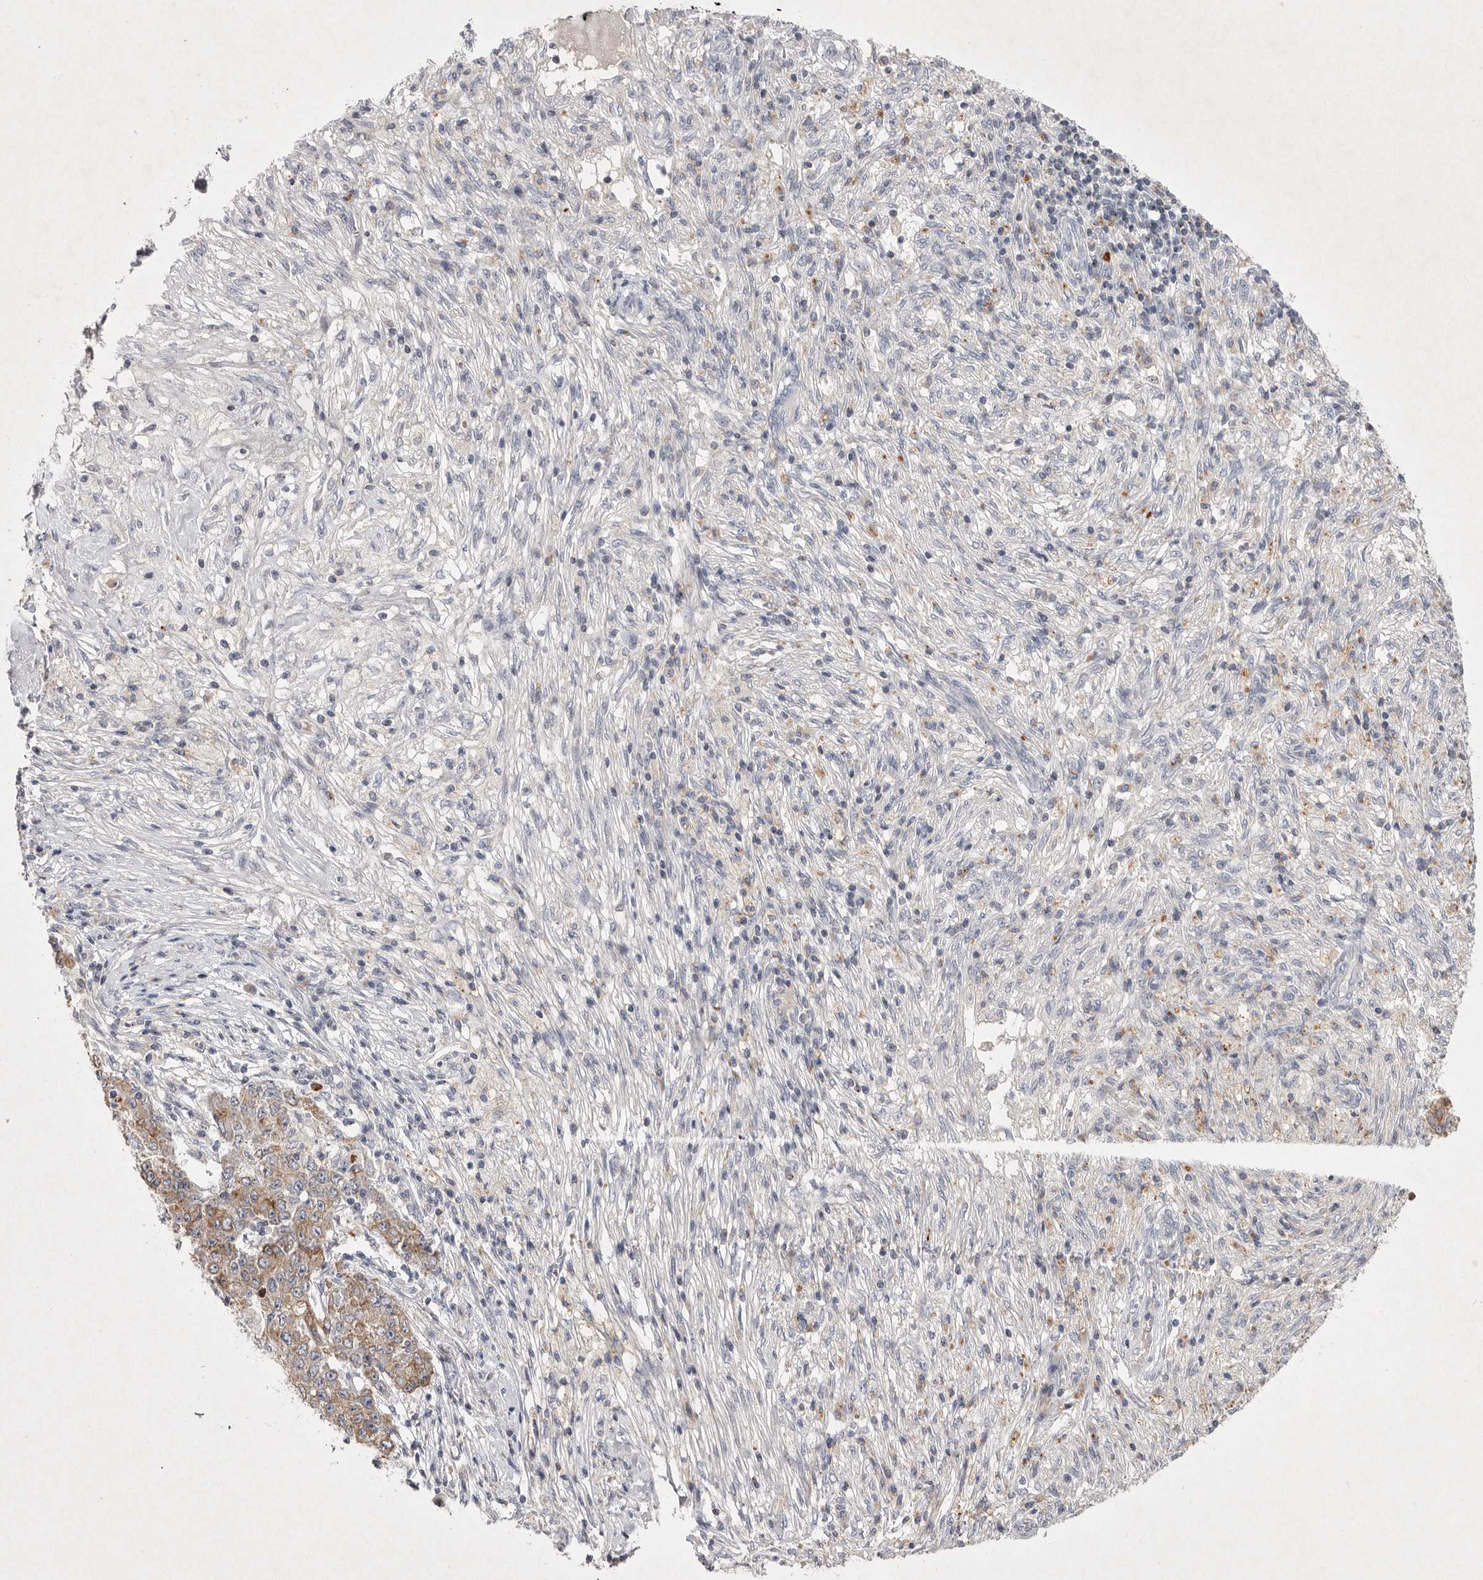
{"staining": {"intensity": "weak", "quantity": "<25%", "location": "cytoplasmic/membranous"}, "tissue": "ovarian cancer", "cell_type": "Tumor cells", "image_type": "cancer", "snomed": [{"axis": "morphology", "description": "Carcinoma, endometroid"}, {"axis": "topography", "description": "Ovary"}], "caption": "Tumor cells show no significant positivity in ovarian endometroid carcinoma.", "gene": "TNFSF14", "patient": {"sex": "female", "age": 42}}